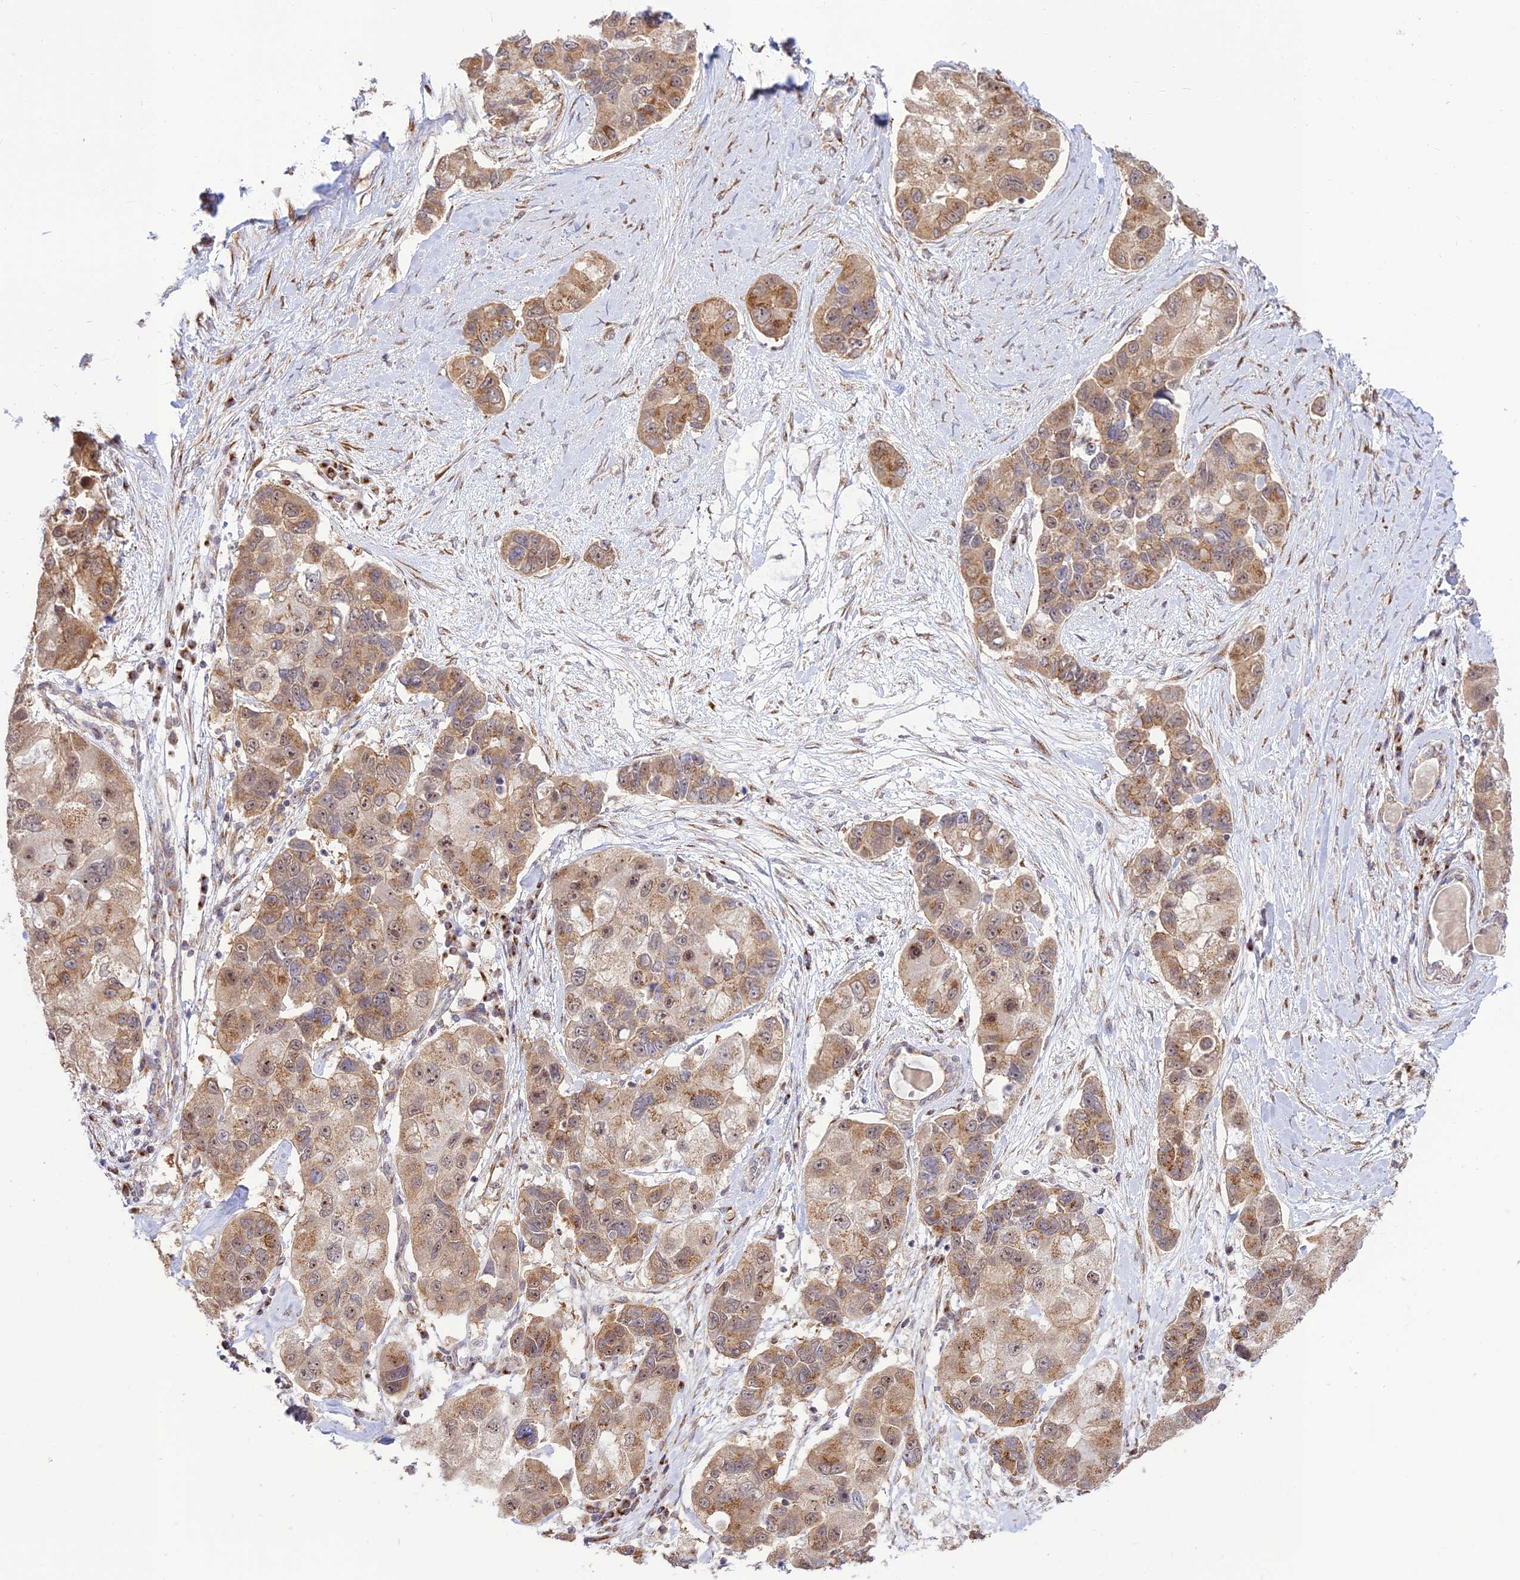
{"staining": {"intensity": "moderate", "quantity": ">75%", "location": "cytoplasmic/membranous"}, "tissue": "lung cancer", "cell_type": "Tumor cells", "image_type": "cancer", "snomed": [{"axis": "morphology", "description": "Adenocarcinoma, NOS"}, {"axis": "topography", "description": "Lung"}], "caption": "Lung adenocarcinoma stained with a protein marker exhibits moderate staining in tumor cells.", "gene": "GOLGA3", "patient": {"sex": "female", "age": 54}}